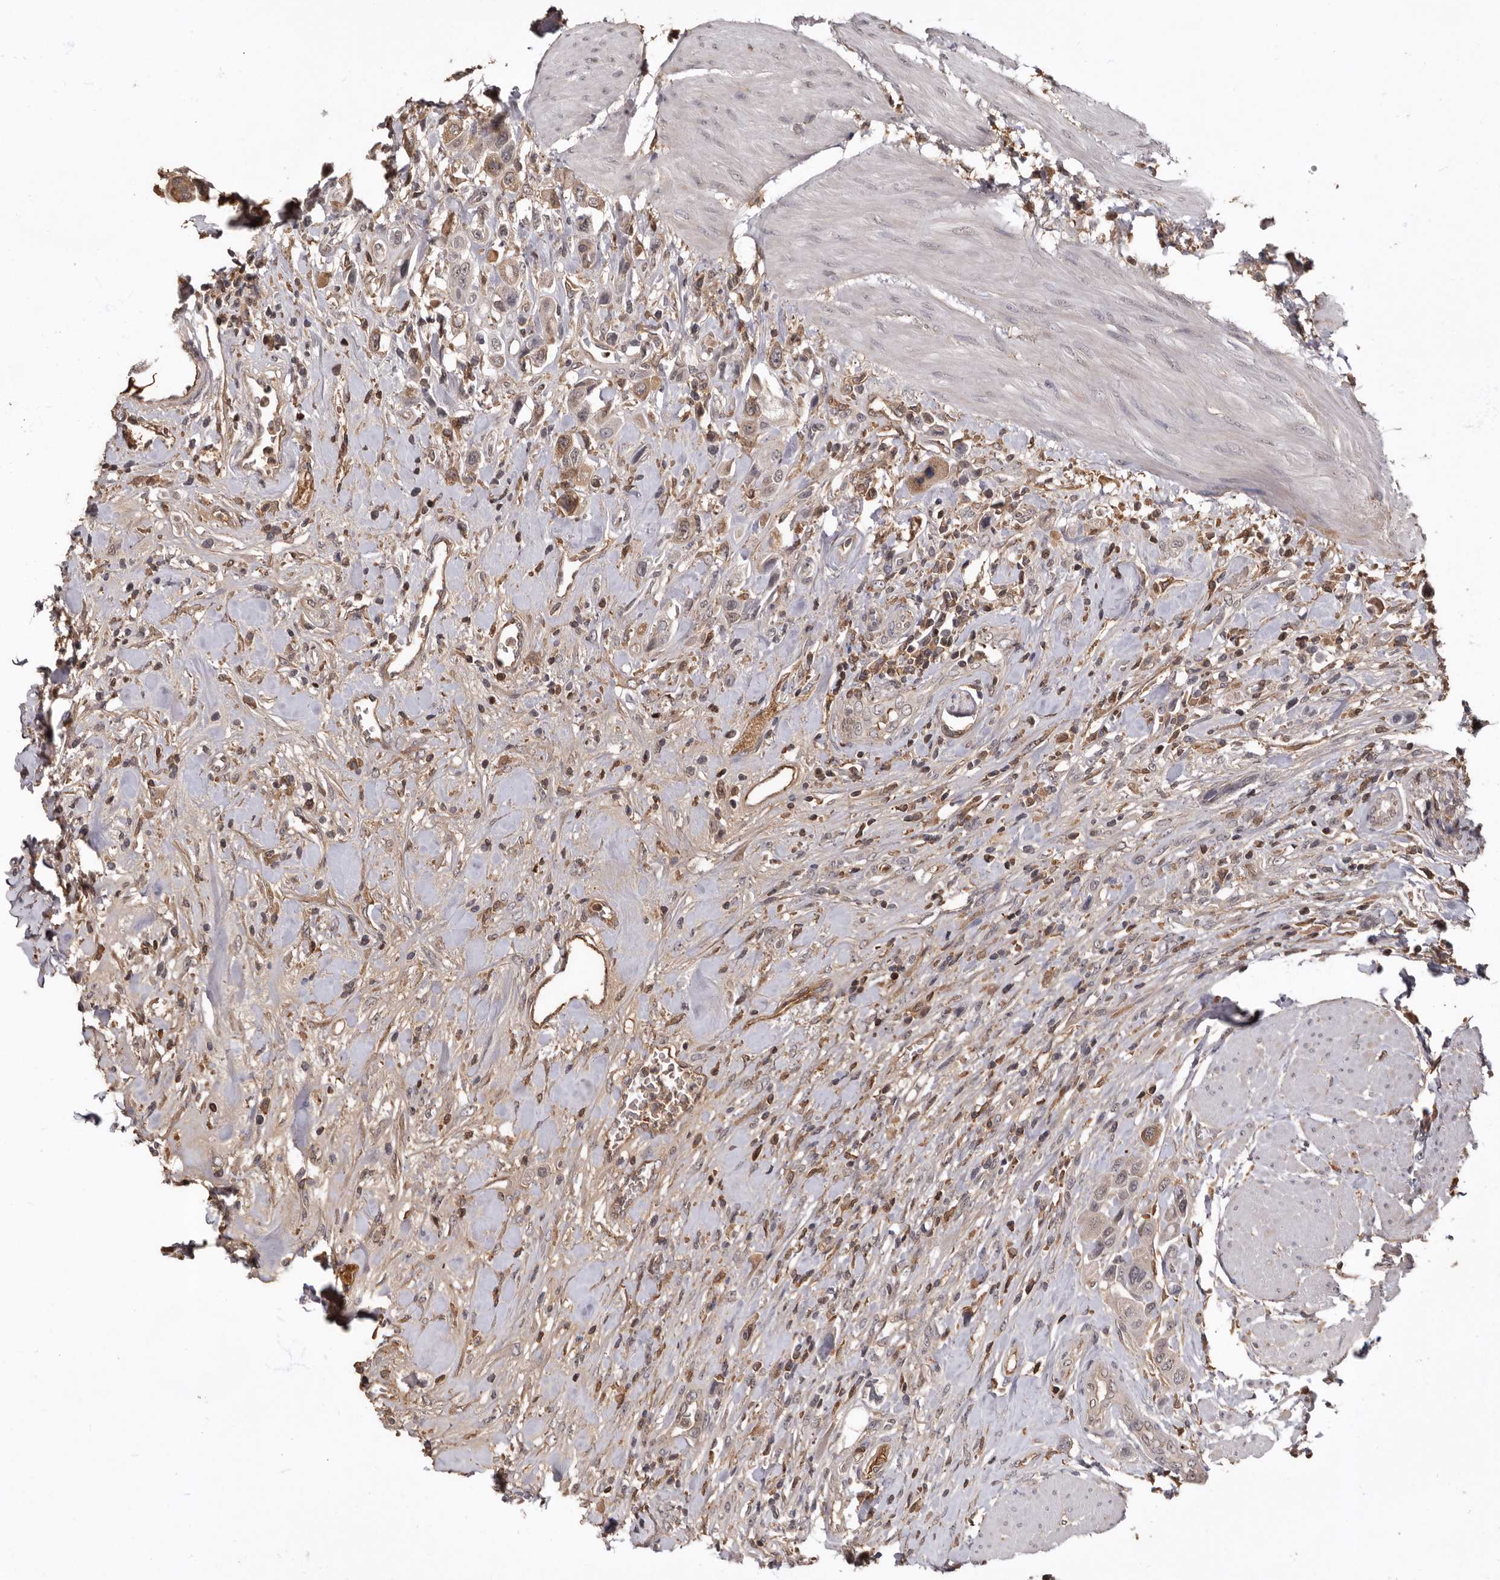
{"staining": {"intensity": "weak", "quantity": ">75%", "location": "cytoplasmic/membranous"}, "tissue": "urothelial cancer", "cell_type": "Tumor cells", "image_type": "cancer", "snomed": [{"axis": "morphology", "description": "Urothelial carcinoma, High grade"}, {"axis": "topography", "description": "Urinary bladder"}], "caption": "A brown stain labels weak cytoplasmic/membranous expression of a protein in human urothelial cancer tumor cells.", "gene": "LRGUK", "patient": {"sex": "male", "age": 50}}